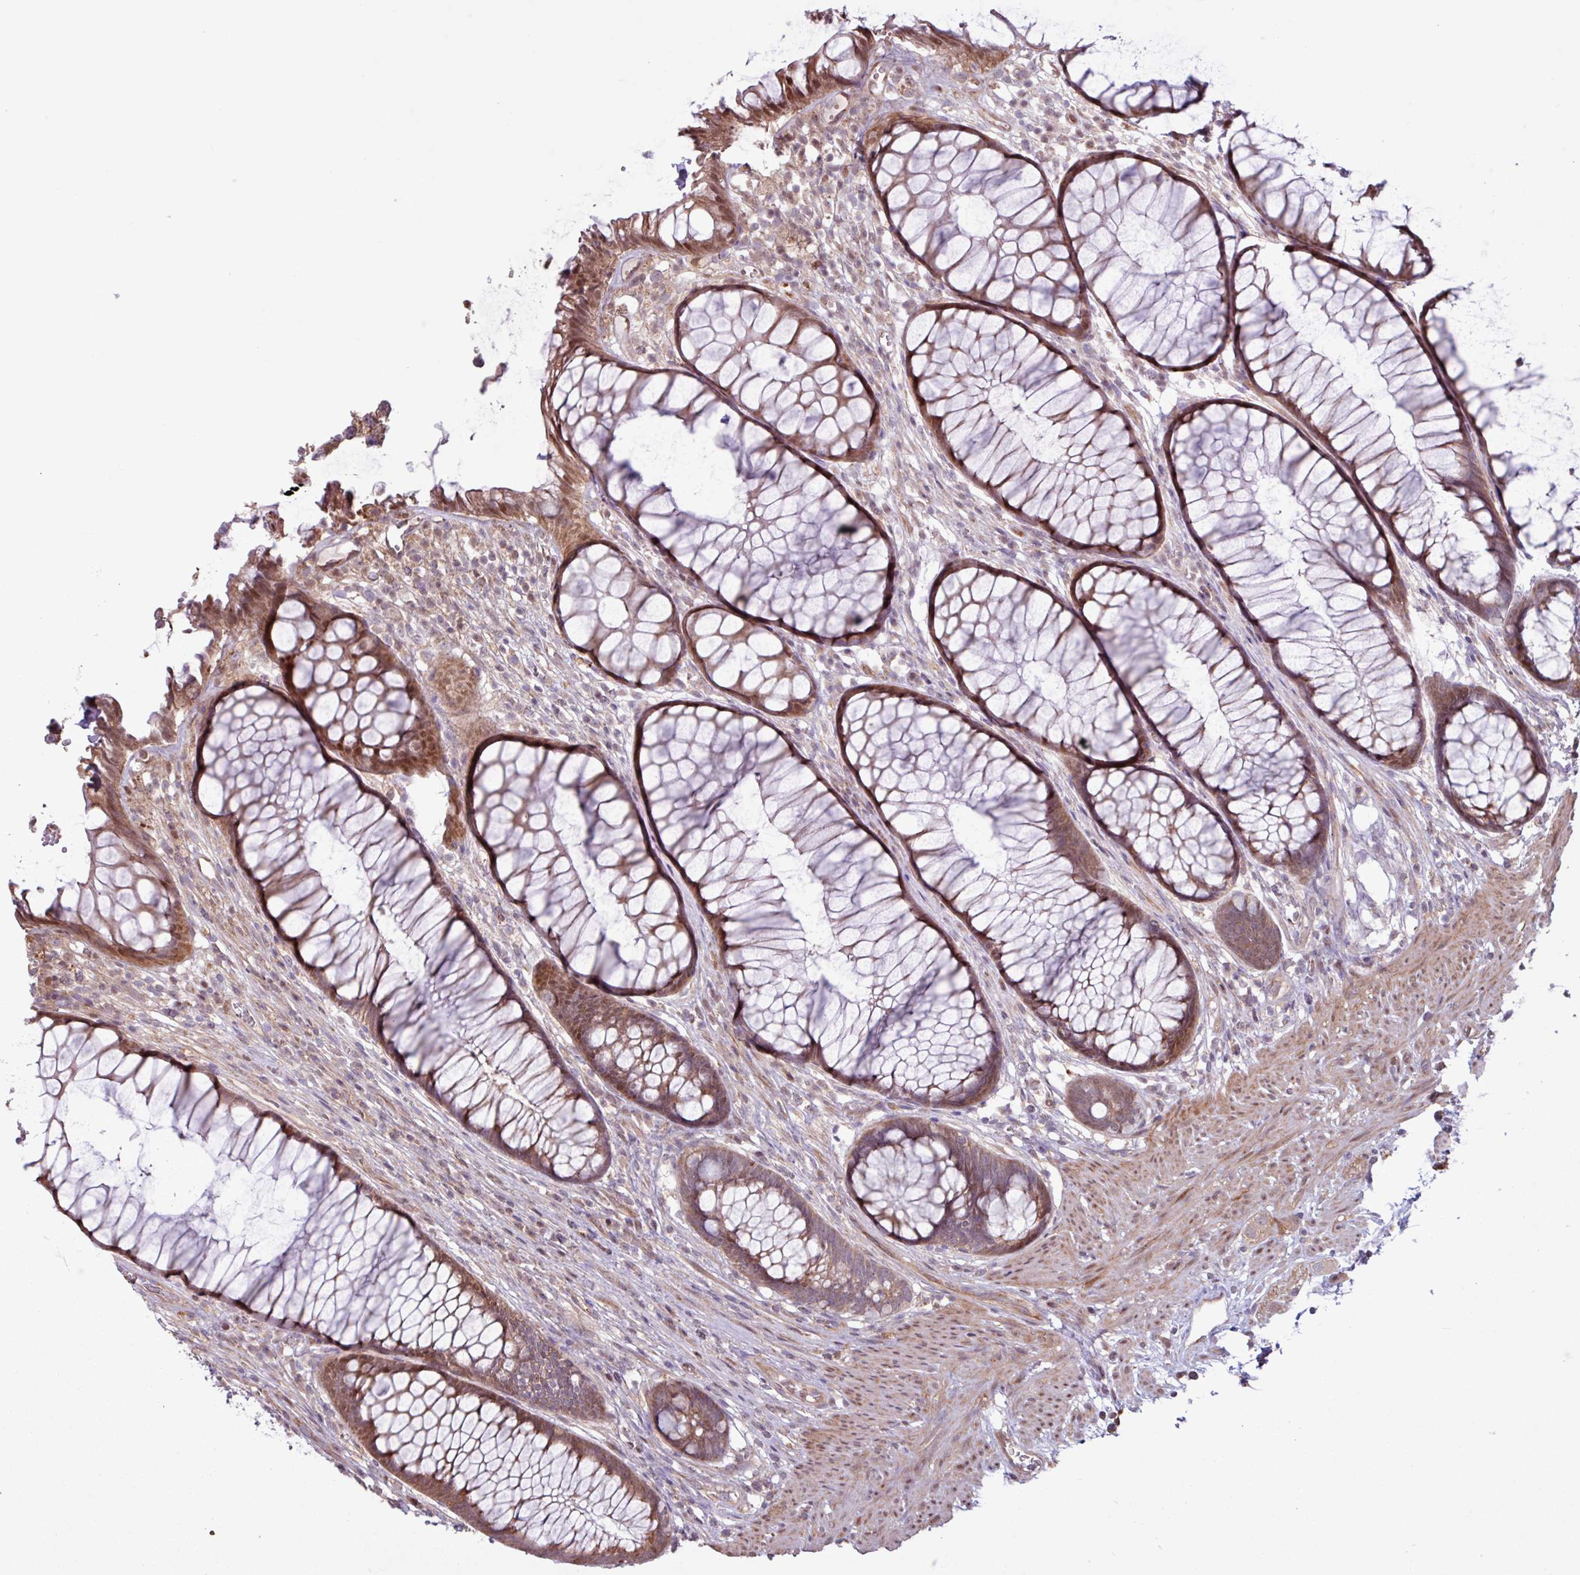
{"staining": {"intensity": "strong", "quantity": ">75%", "location": "cytoplasmic/membranous,nuclear"}, "tissue": "rectum", "cell_type": "Glandular cells", "image_type": "normal", "snomed": [{"axis": "morphology", "description": "Normal tissue, NOS"}, {"axis": "topography", "description": "Smooth muscle"}, {"axis": "topography", "description": "Rectum"}], "caption": "This photomicrograph displays IHC staining of normal rectum, with high strong cytoplasmic/membranous,nuclear positivity in about >75% of glandular cells.", "gene": "PDPR", "patient": {"sex": "male", "age": 53}}